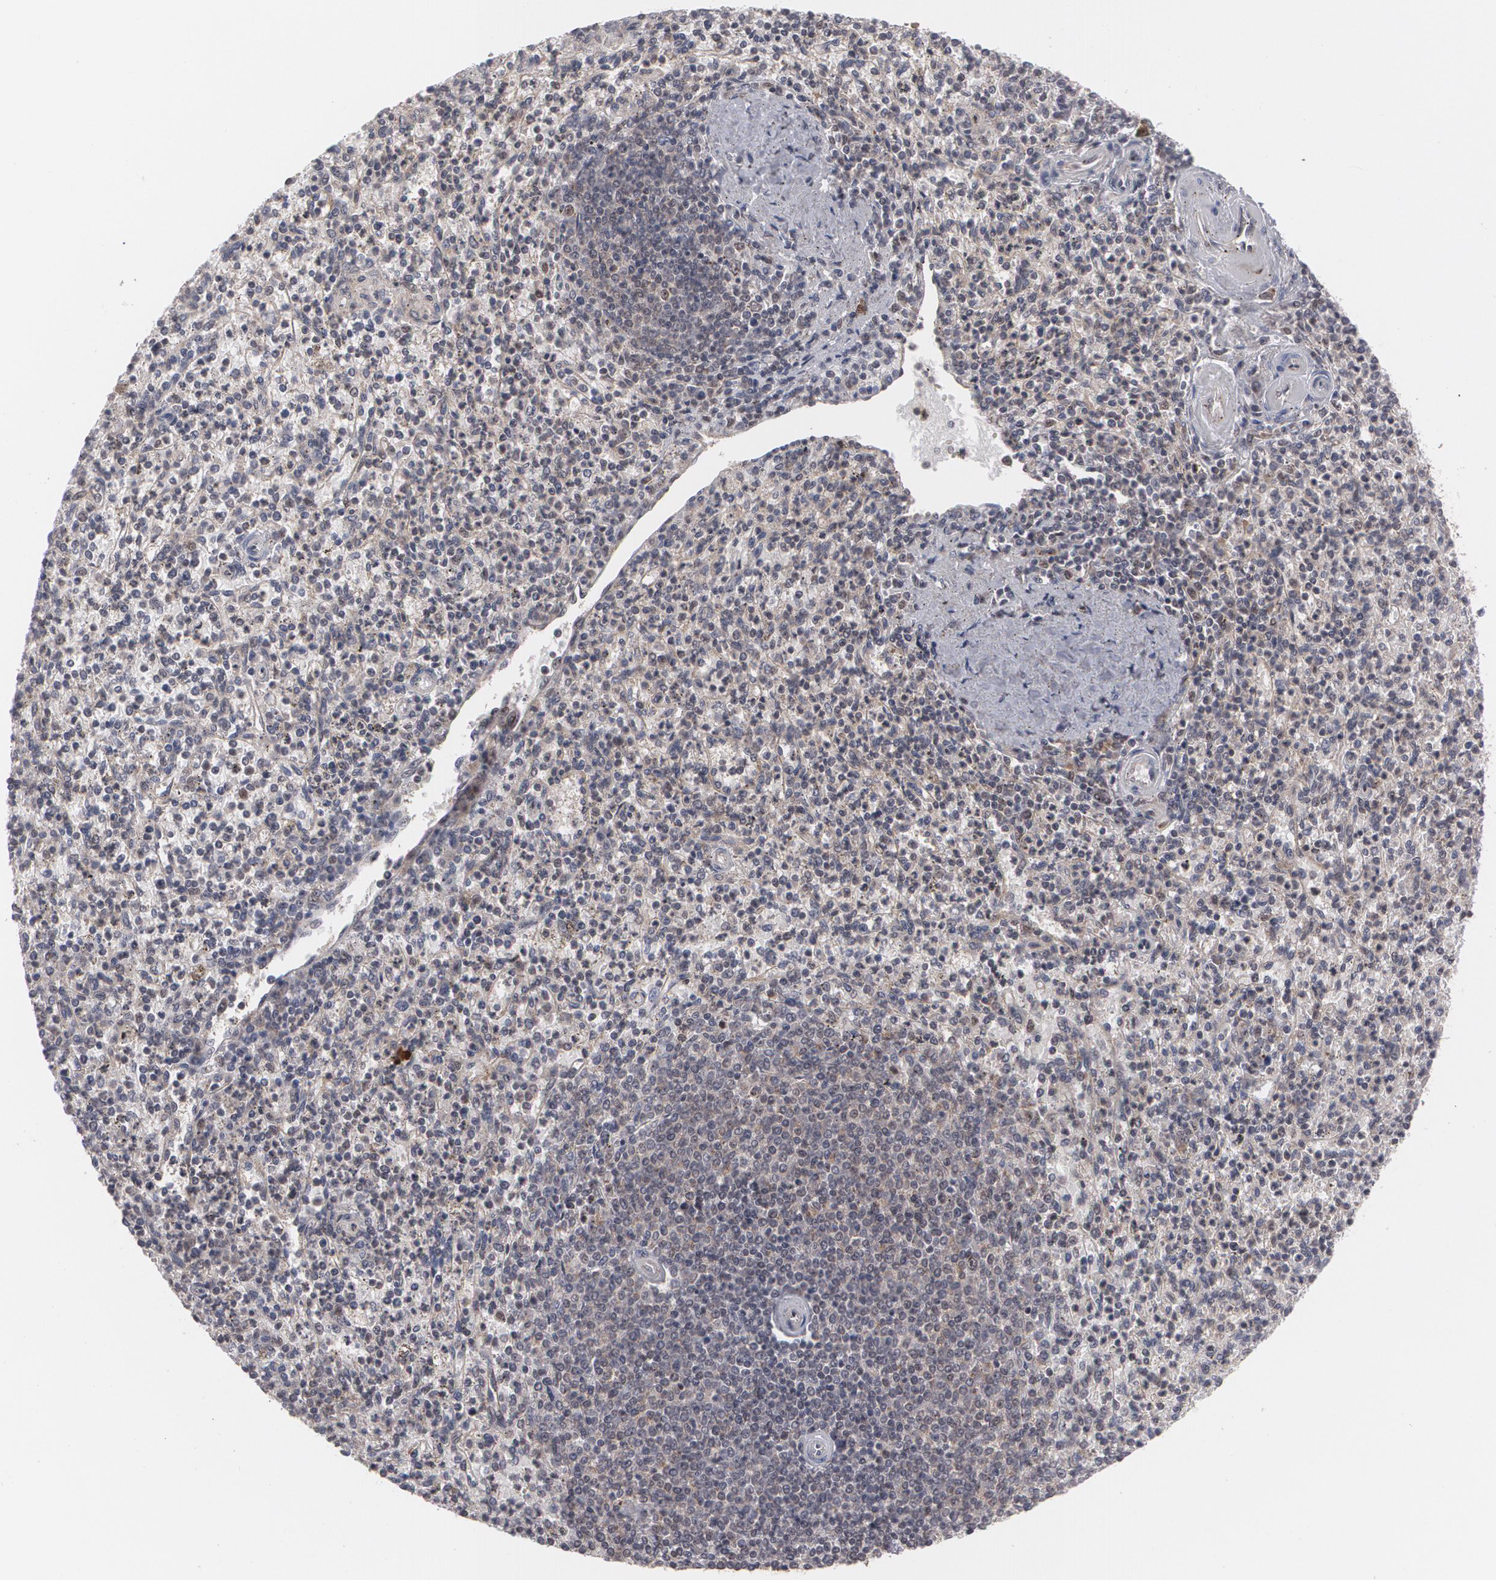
{"staining": {"intensity": "moderate", "quantity": ">75%", "location": "nuclear"}, "tissue": "spleen", "cell_type": "Cells in red pulp", "image_type": "normal", "snomed": [{"axis": "morphology", "description": "Normal tissue, NOS"}, {"axis": "topography", "description": "Spleen"}], "caption": "Cells in red pulp demonstrate moderate nuclear staining in approximately >75% of cells in unremarkable spleen. (Stains: DAB in brown, nuclei in blue, Microscopy: brightfield microscopy at high magnification).", "gene": "INTS6L", "patient": {"sex": "male", "age": 72}}